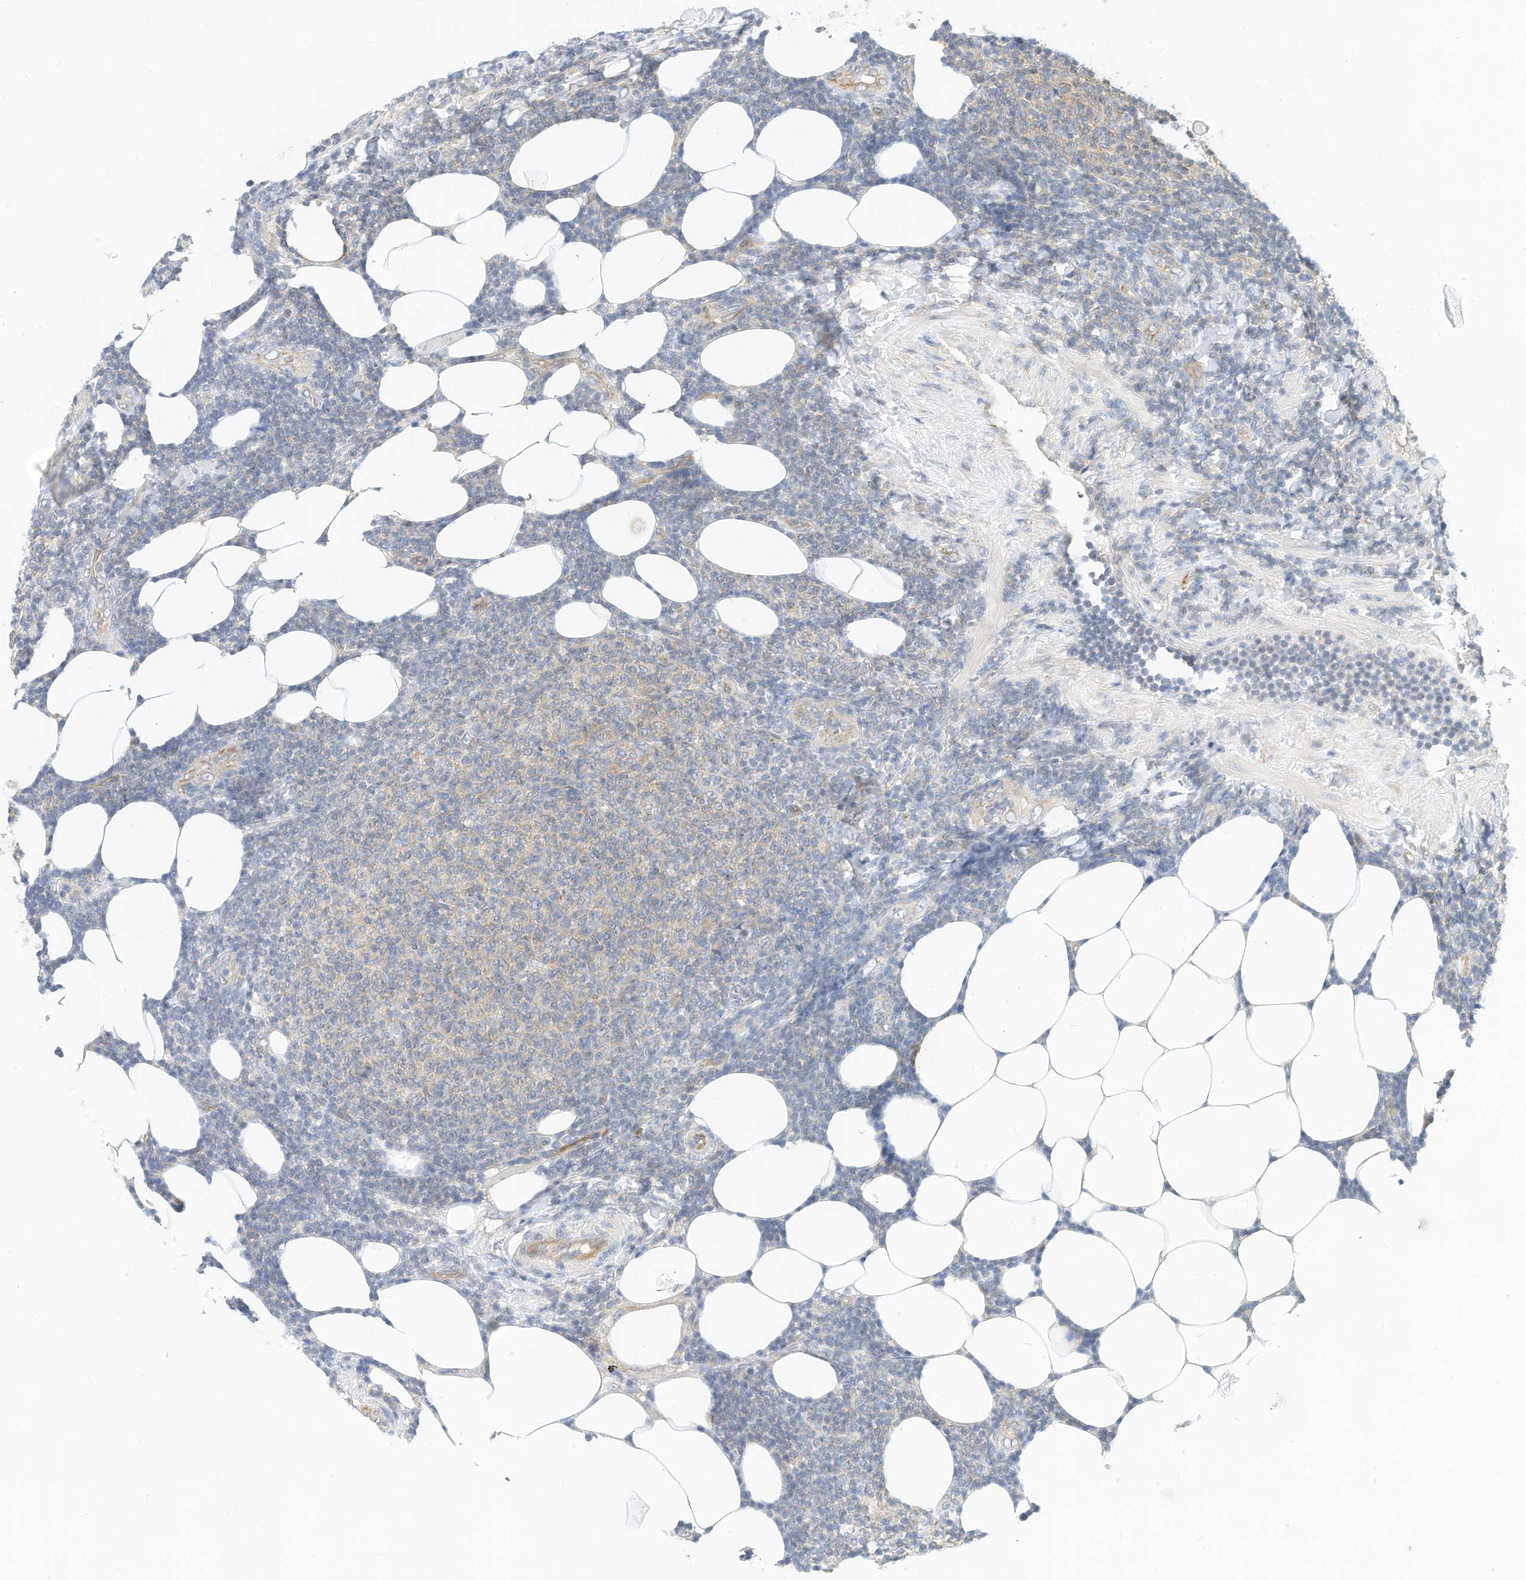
{"staining": {"intensity": "negative", "quantity": "none", "location": "none"}, "tissue": "lymphoma", "cell_type": "Tumor cells", "image_type": "cancer", "snomed": [{"axis": "morphology", "description": "Malignant lymphoma, non-Hodgkin's type, Low grade"}, {"axis": "topography", "description": "Lymph node"}], "caption": "This is an IHC micrograph of human lymphoma. There is no staining in tumor cells.", "gene": "METTL6", "patient": {"sex": "male", "age": 66}}